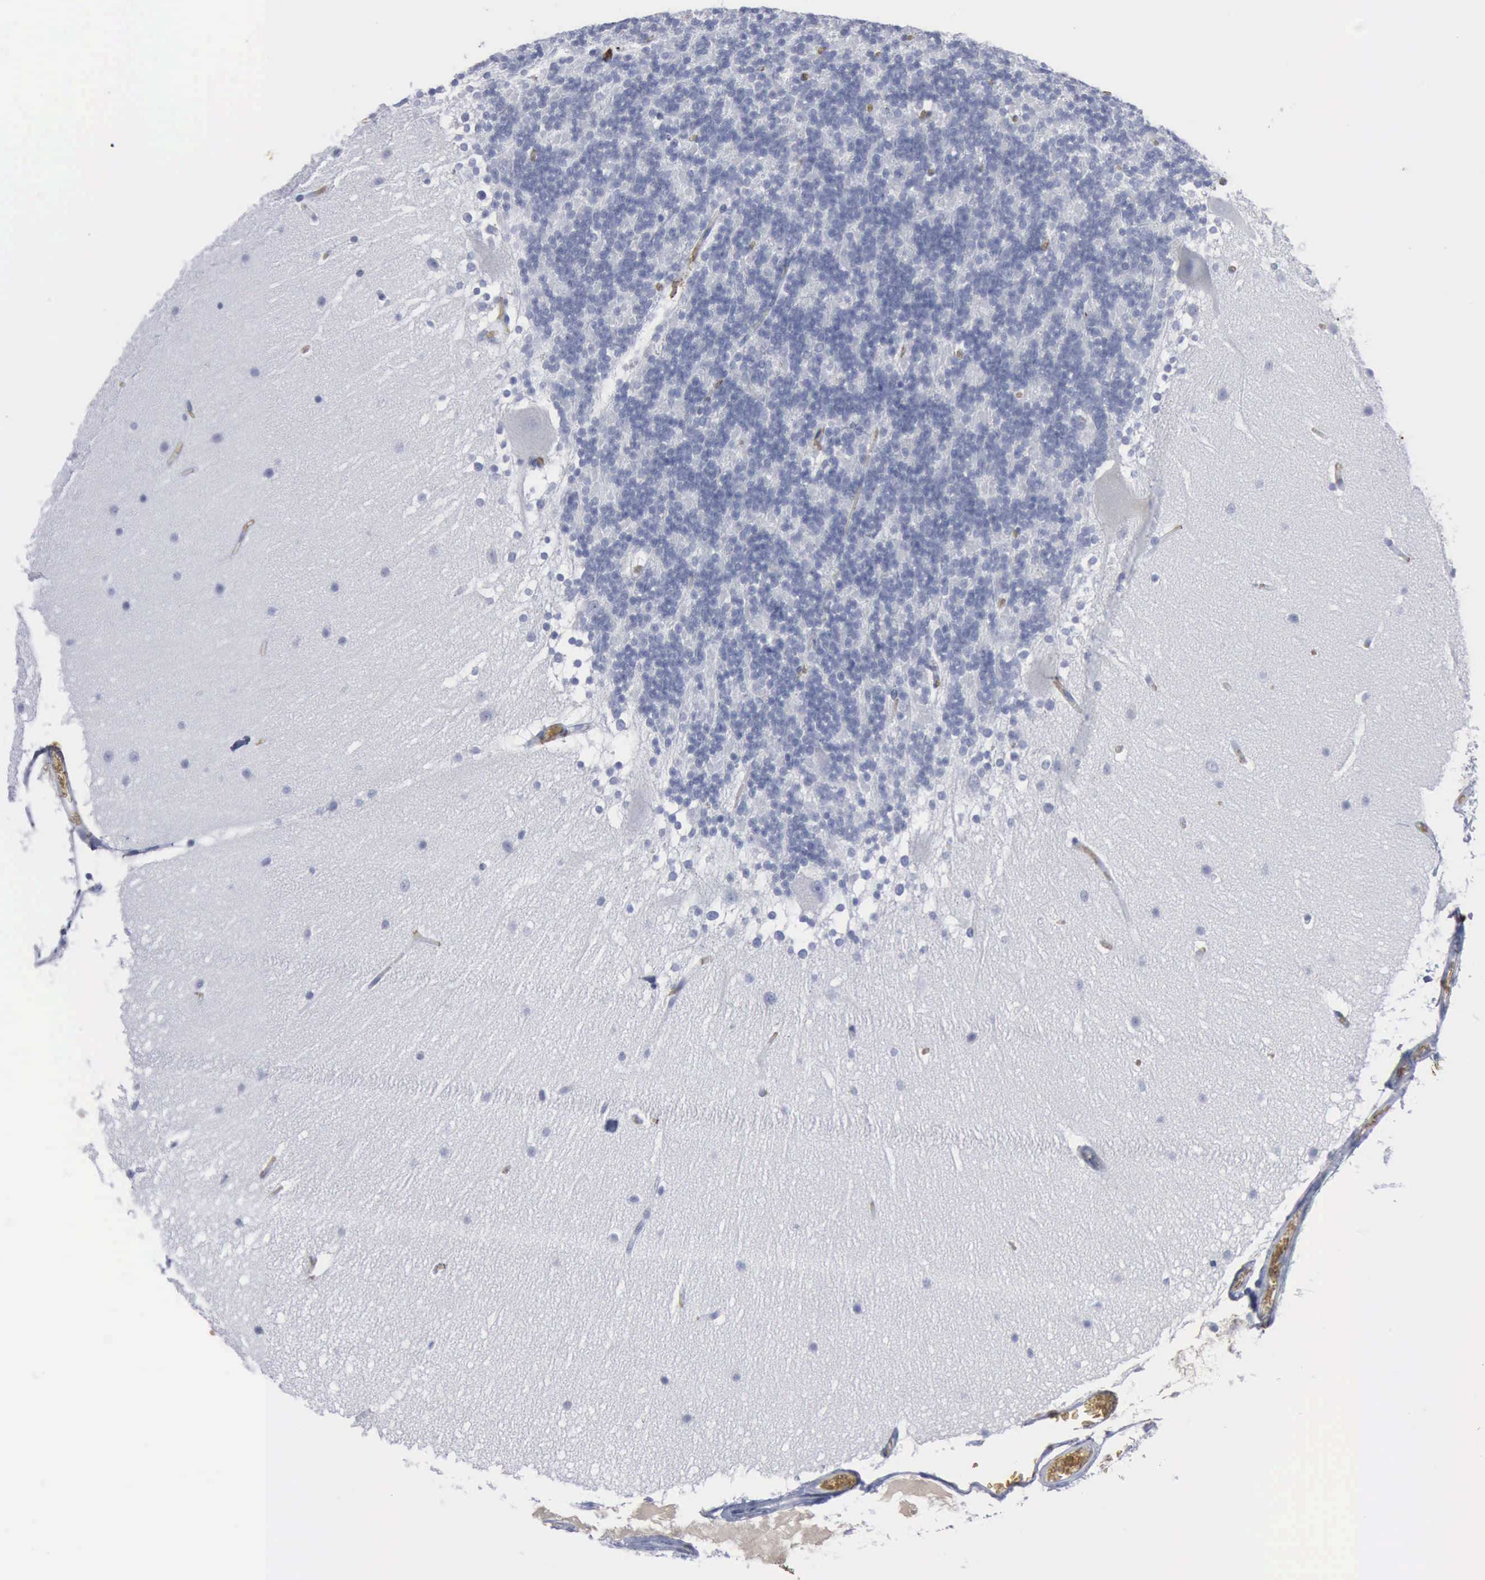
{"staining": {"intensity": "negative", "quantity": "none", "location": "none"}, "tissue": "cerebellum", "cell_type": "Cells in granular layer", "image_type": "normal", "snomed": [{"axis": "morphology", "description": "Normal tissue, NOS"}, {"axis": "topography", "description": "Cerebellum"}], "caption": "IHC image of benign cerebellum: cerebellum stained with DAB (3,3'-diaminobenzidine) shows no significant protein positivity in cells in granular layer.", "gene": "TGFB1", "patient": {"sex": "female", "age": 19}}